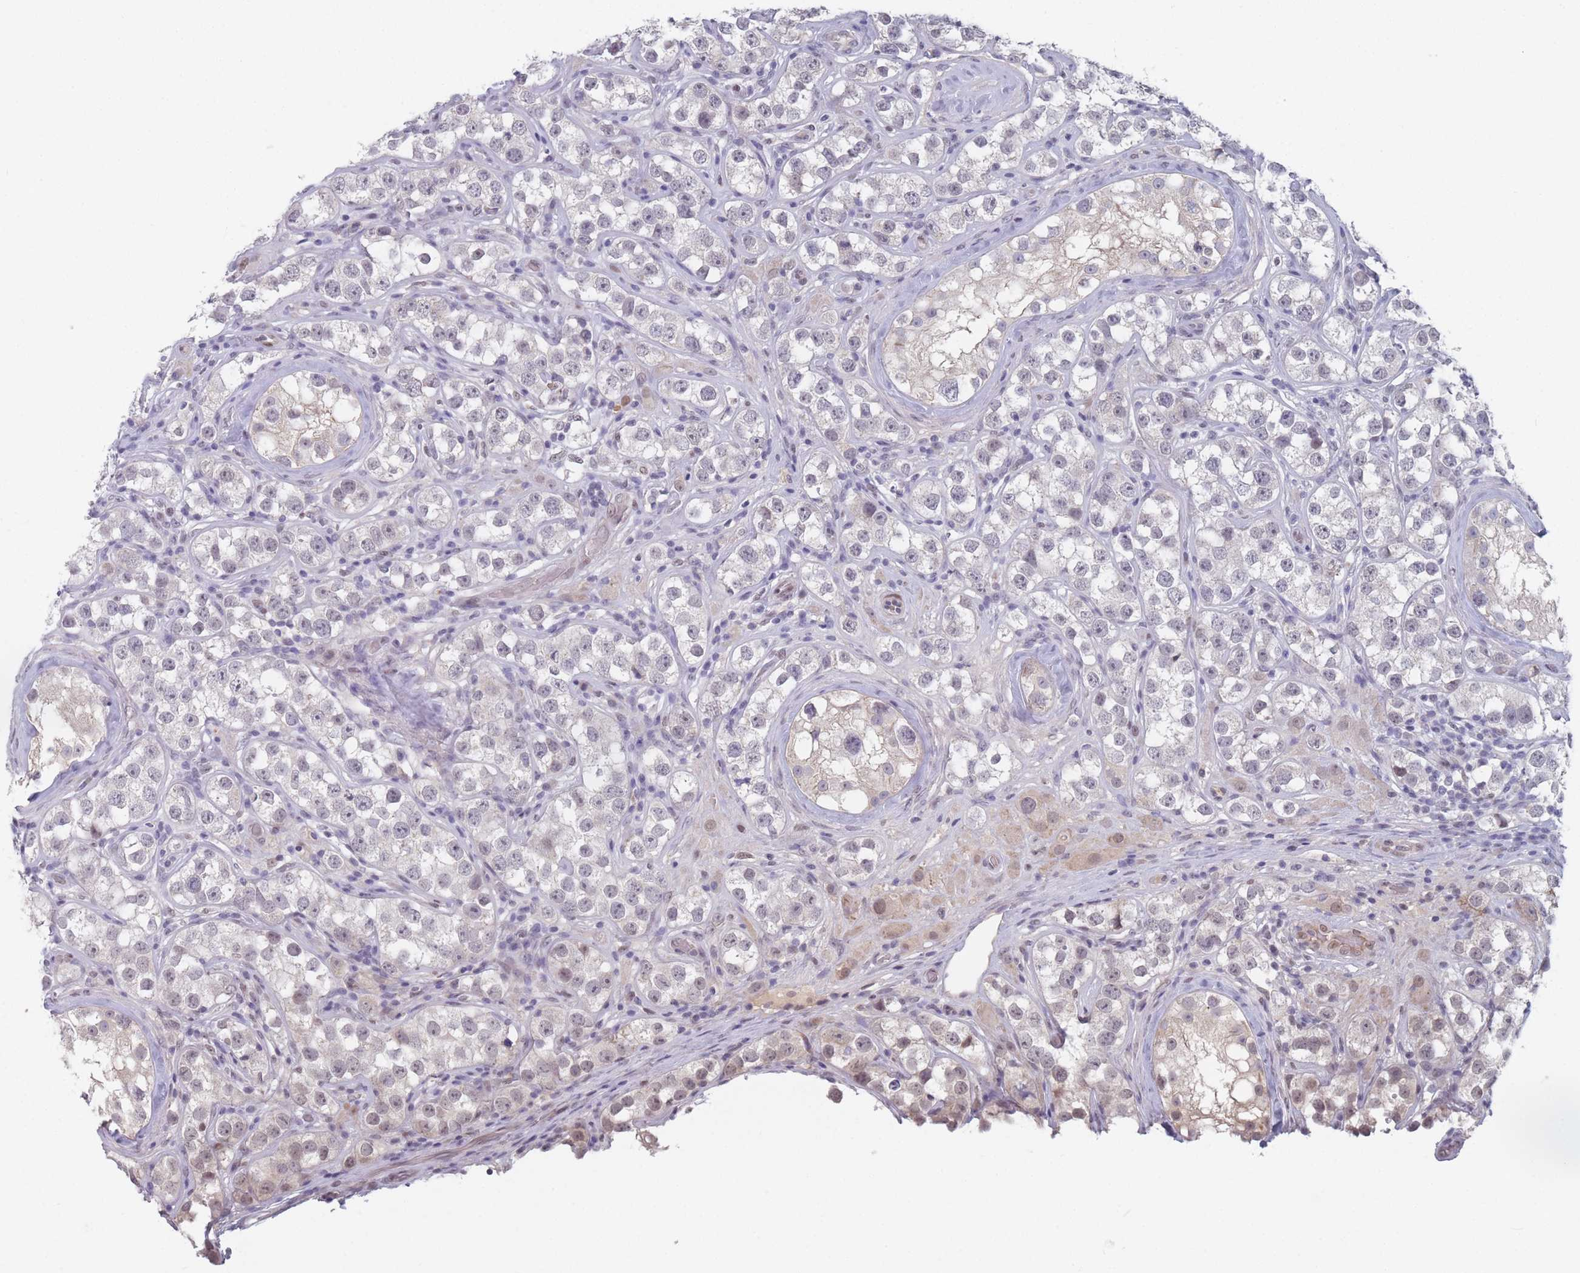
{"staining": {"intensity": "negative", "quantity": "none", "location": "none"}, "tissue": "testis cancer", "cell_type": "Tumor cells", "image_type": "cancer", "snomed": [{"axis": "morphology", "description": "Seminoma, NOS"}, {"axis": "topography", "description": "Testis"}], "caption": "A photomicrograph of human testis cancer (seminoma) is negative for staining in tumor cells.", "gene": "ANKRD10", "patient": {"sex": "male", "age": 28}}